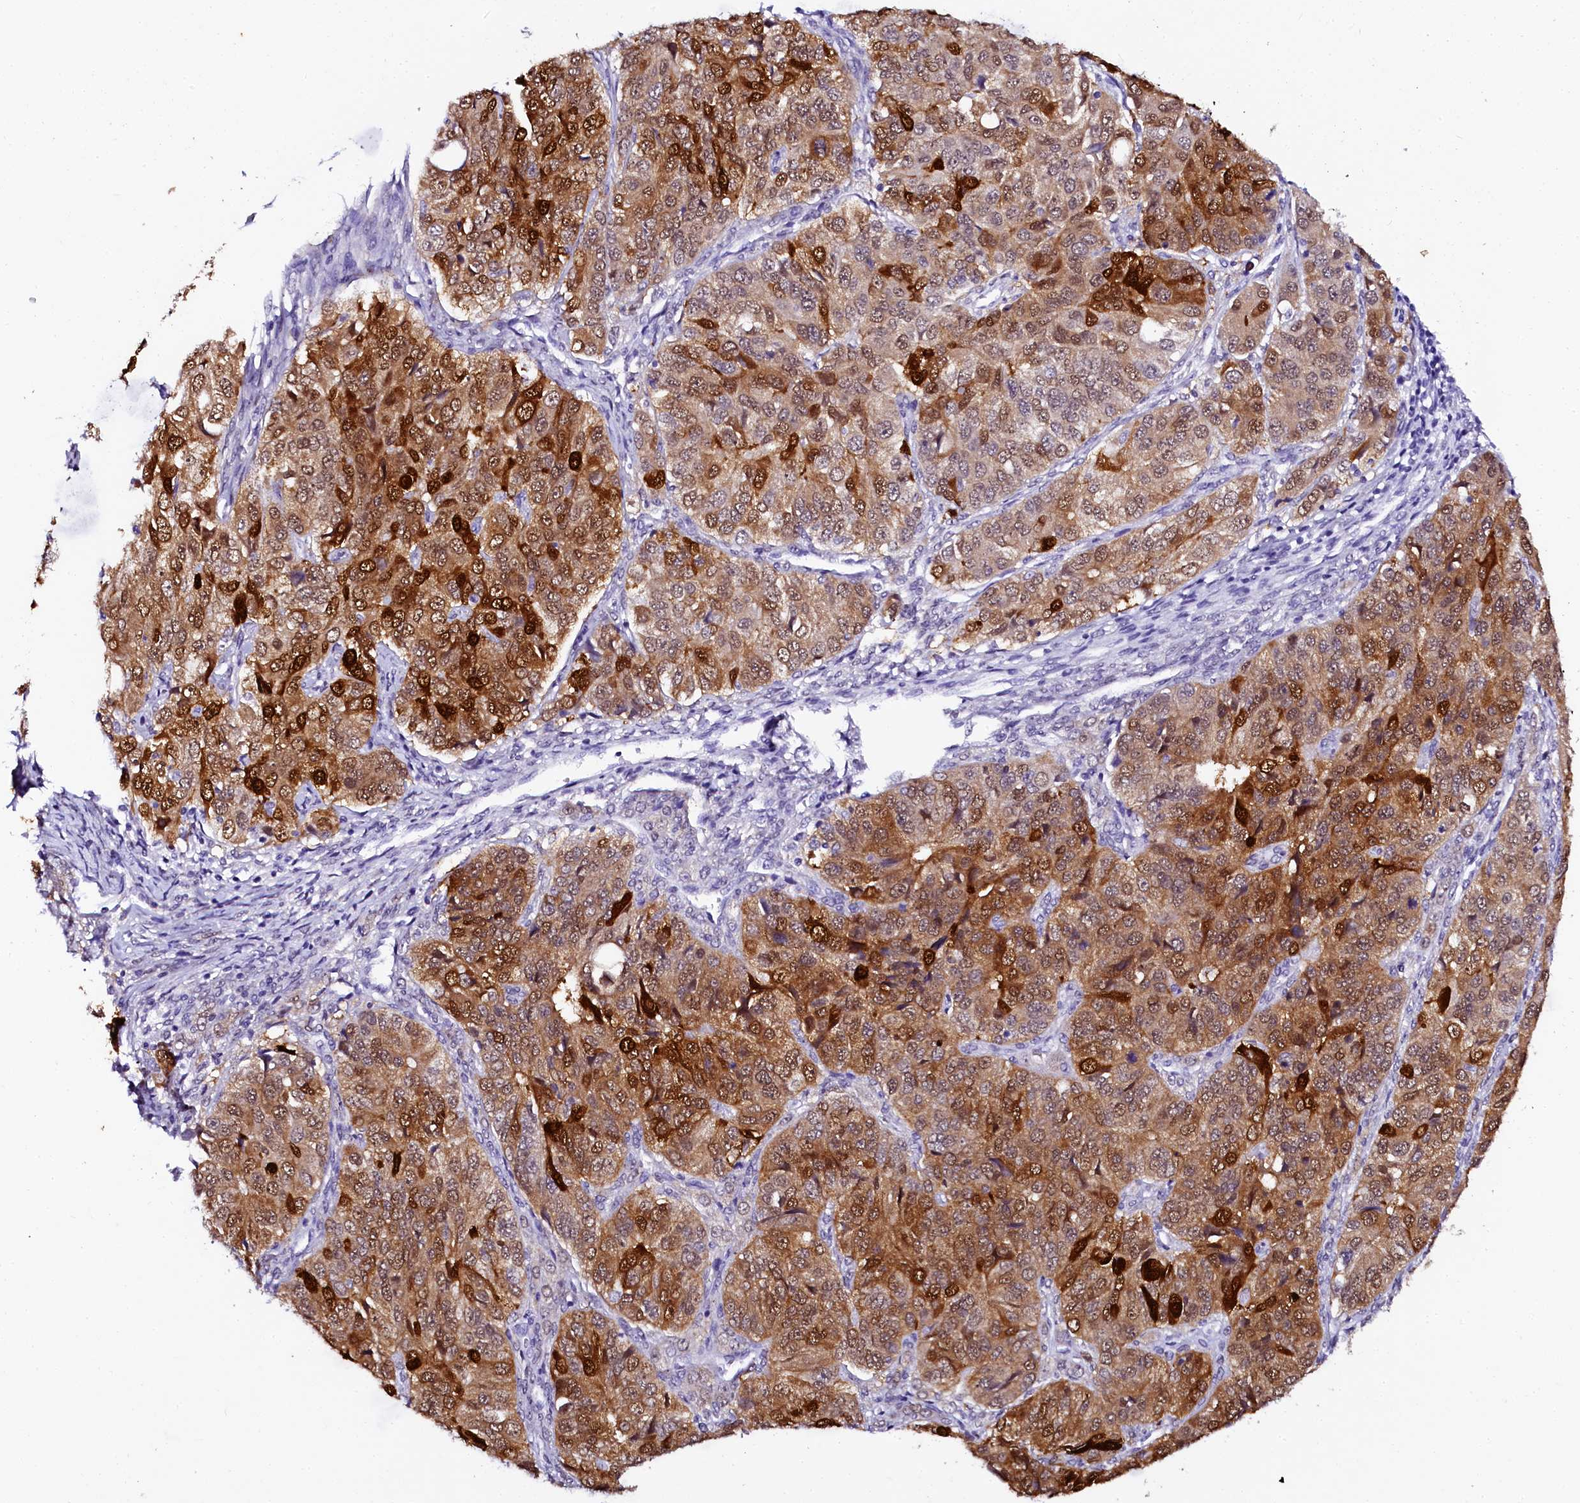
{"staining": {"intensity": "strong", "quantity": ">75%", "location": "cytoplasmic/membranous,nuclear"}, "tissue": "ovarian cancer", "cell_type": "Tumor cells", "image_type": "cancer", "snomed": [{"axis": "morphology", "description": "Carcinoma, endometroid"}, {"axis": "topography", "description": "Ovary"}], "caption": "Ovarian cancer (endometroid carcinoma) stained with a brown dye reveals strong cytoplasmic/membranous and nuclear positive staining in approximately >75% of tumor cells.", "gene": "SORD", "patient": {"sex": "female", "age": 51}}